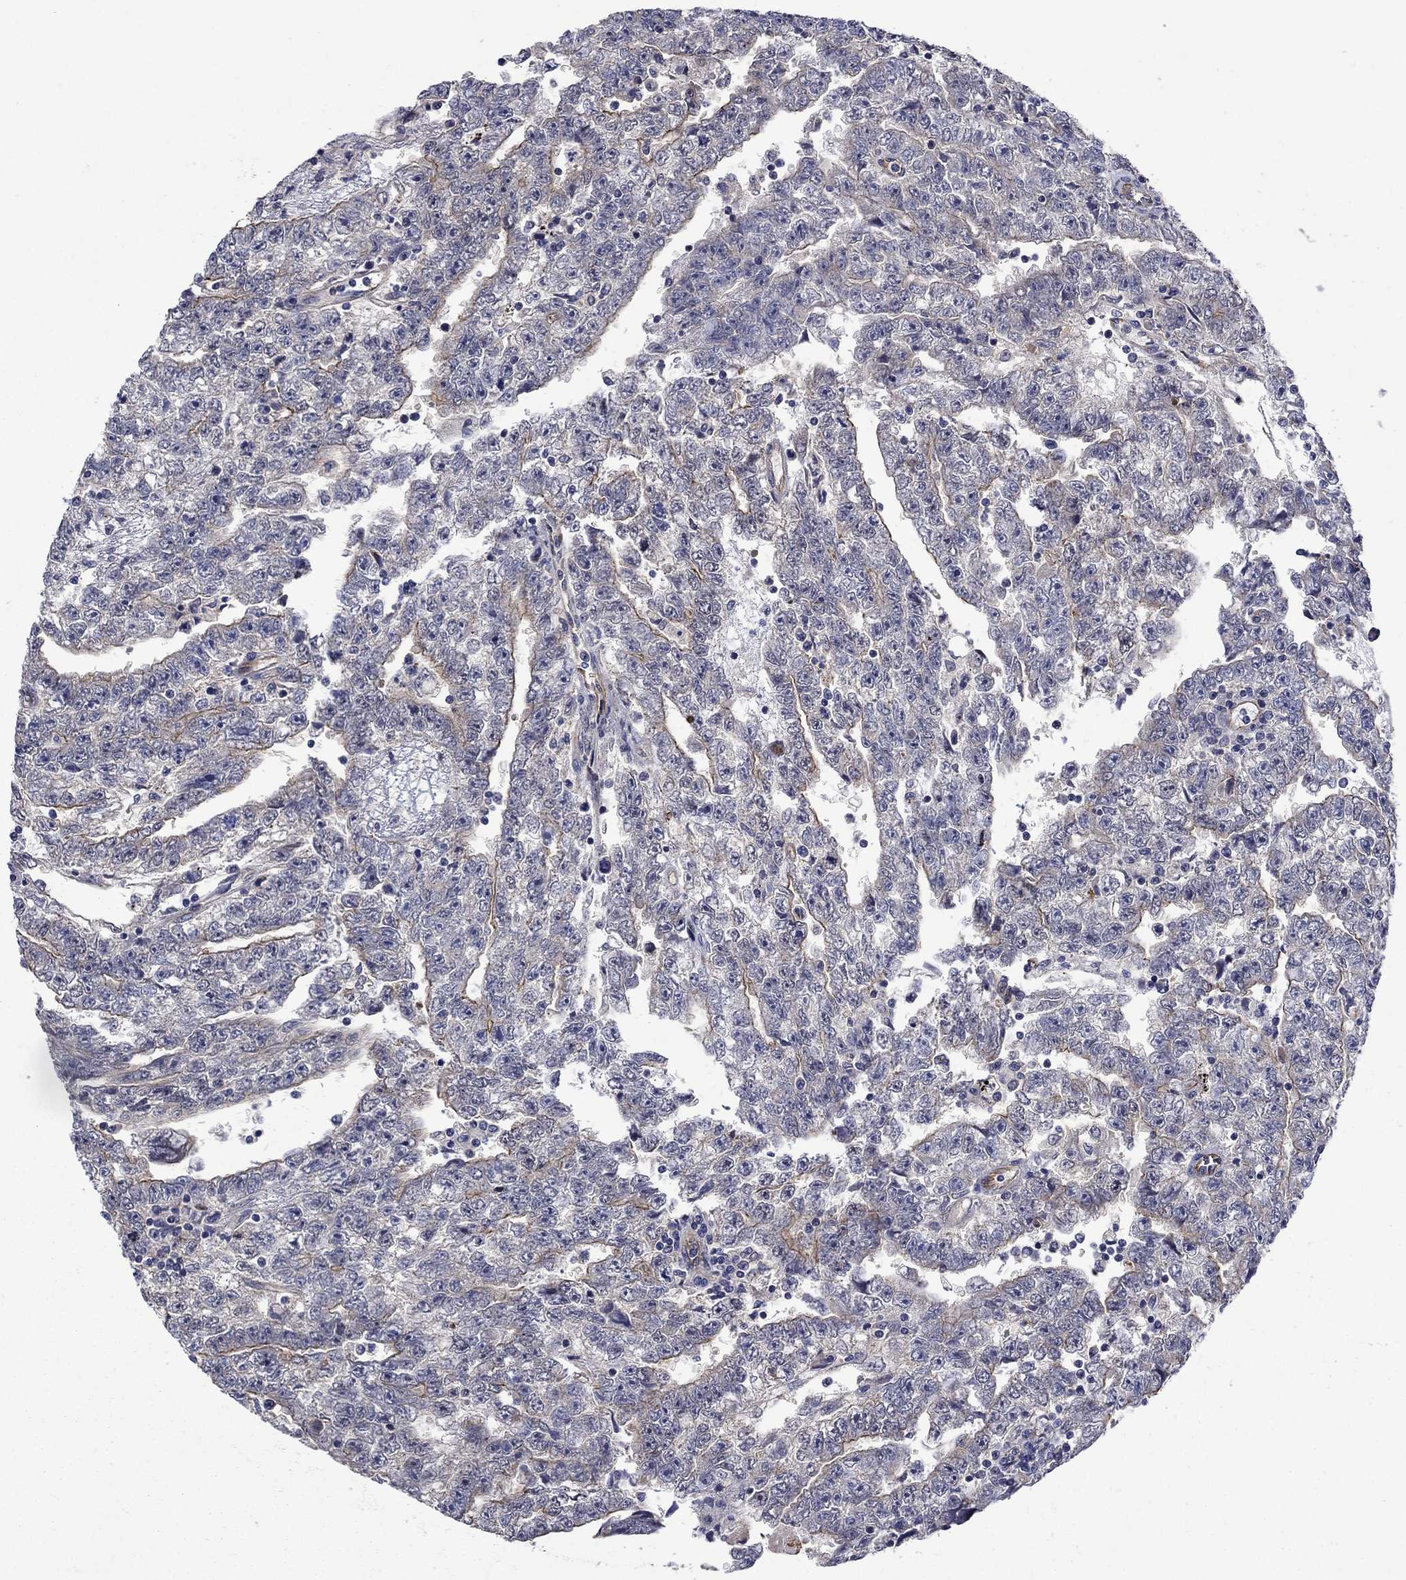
{"staining": {"intensity": "moderate", "quantity": "25%-75%", "location": "cytoplasmic/membranous"}, "tissue": "testis cancer", "cell_type": "Tumor cells", "image_type": "cancer", "snomed": [{"axis": "morphology", "description": "Carcinoma, Embryonal, NOS"}, {"axis": "topography", "description": "Testis"}], "caption": "DAB immunohistochemical staining of human testis cancer (embryonal carcinoma) reveals moderate cytoplasmic/membranous protein positivity in about 25%-75% of tumor cells.", "gene": "SLC7A1", "patient": {"sex": "male", "age": 25}}